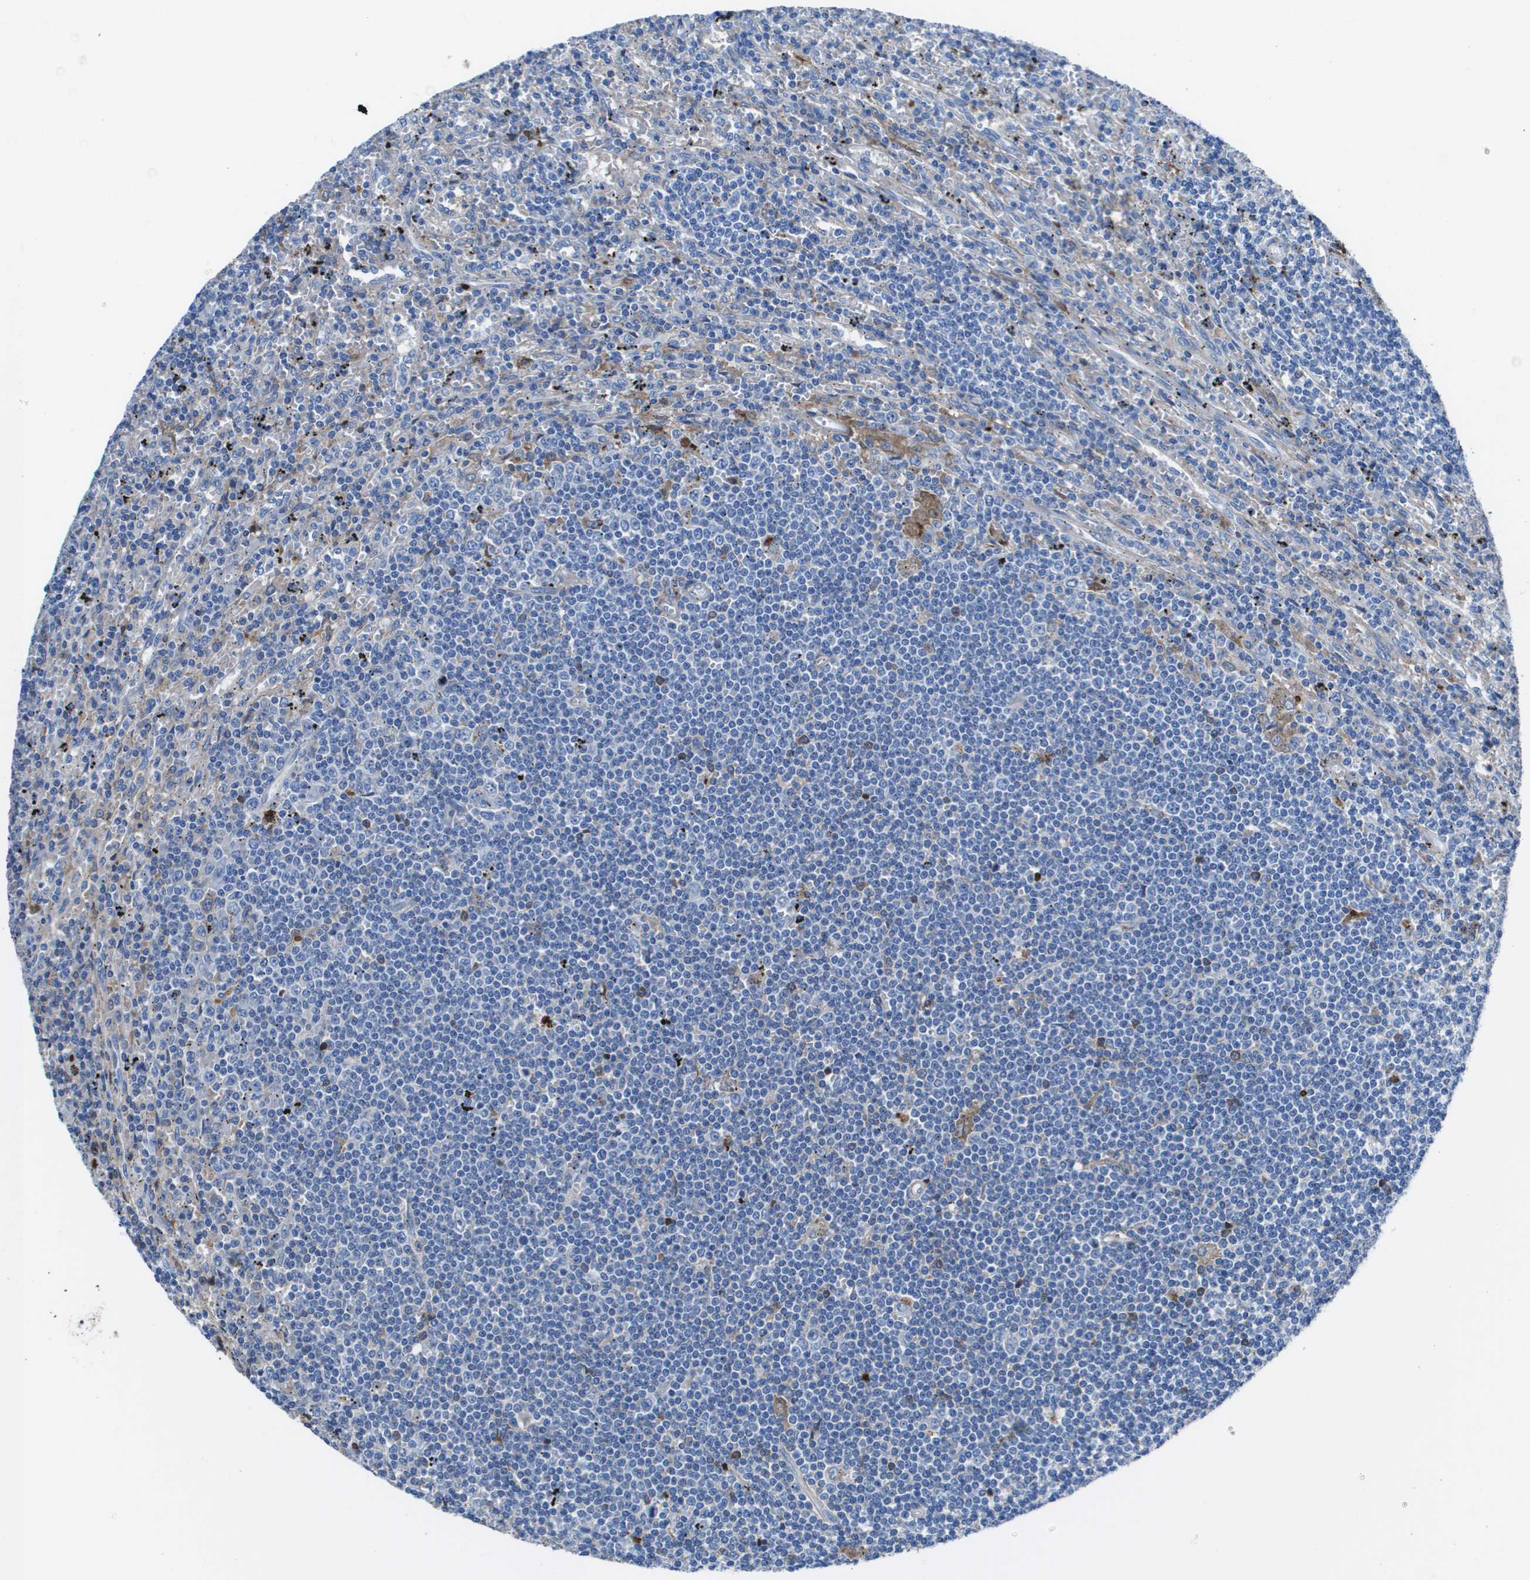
{"staining": {"intensity": "negative", "quantity": "none", "location": "none"}, "tissue": "lymphoma", "cell_type": "Tumor cells", "image_type": "cancer", "snomed": [{"axis": "morphology", "description": "Malignant lymphoma, non-Hodgkin's type, Low grade"}, {"axis": "topography", "description": "Spleen"}], "caption": "Protein analysis of low-grade malignant lymphoma, non-Hodgkin's type shows no significant staining in tumor cells.", "gene": "VTN", "patient": {"sex": "male", "age": 76}}